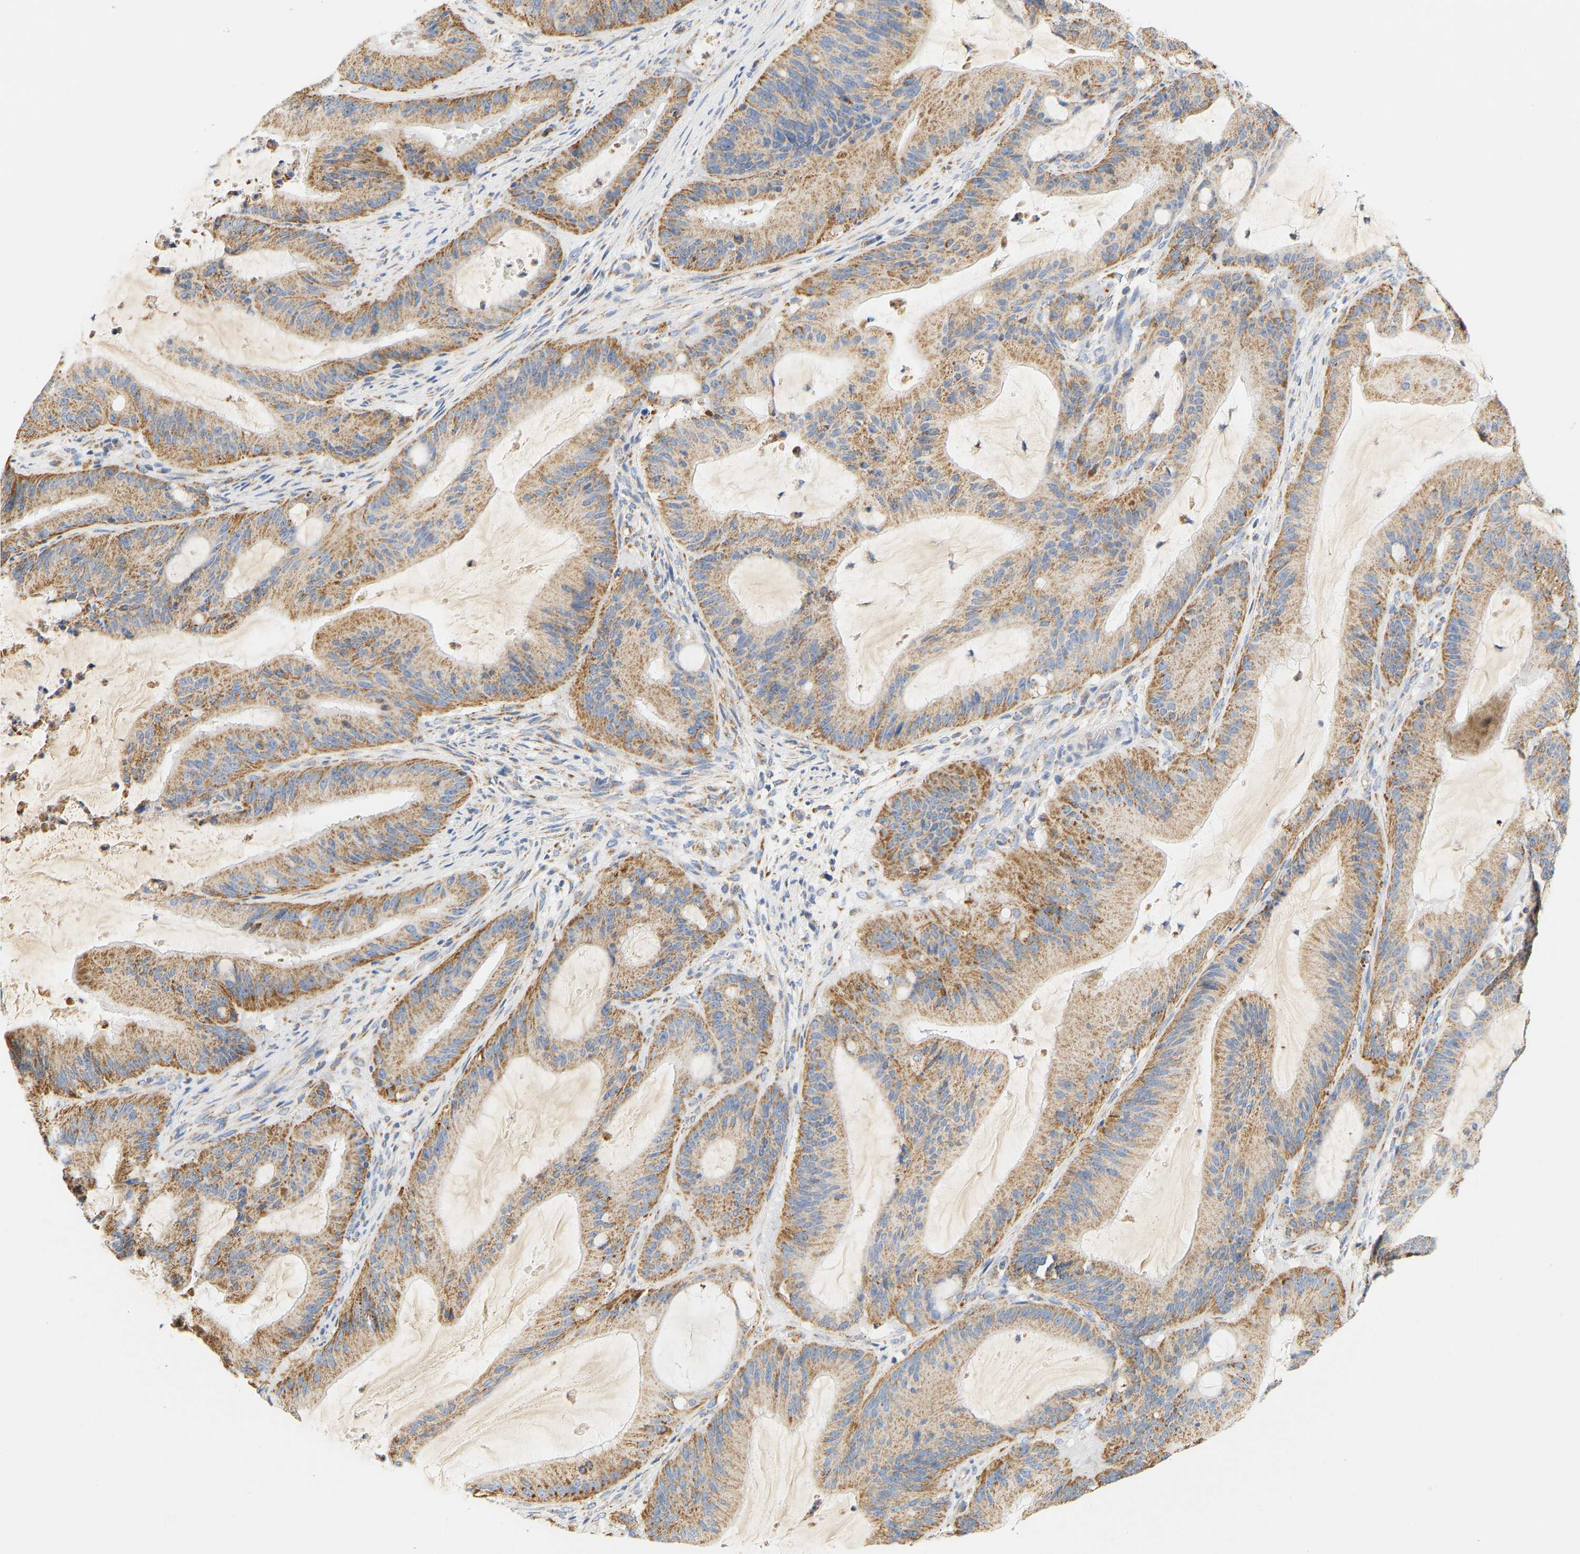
{"staining": {"intensity": "moderate", "quantity": ">75%", "location": "cytoplasmic/membranous"}, "tissue": "liver cancer", "cell_type": "Tumor cells", "image_type": "cancer", "snomed": [{"axis": "morphology", "description": "Normal tissue, NOS"}, {"axis": "morphology", "description": "Cholangiocarcinoma"}, {"axis": "topography", "description": "Liver"}, {"axis": "topography", "description": "Peripheral nerve tissue"}], "caption": "The image exhibits staining of liver cholangiocarcinoma, revealing moderate cytoplasmic/membranous protein staining (brown color) within tumor cells.", "gene": "GRPEL2", "patient": {"sex": "female", "age": 73}}